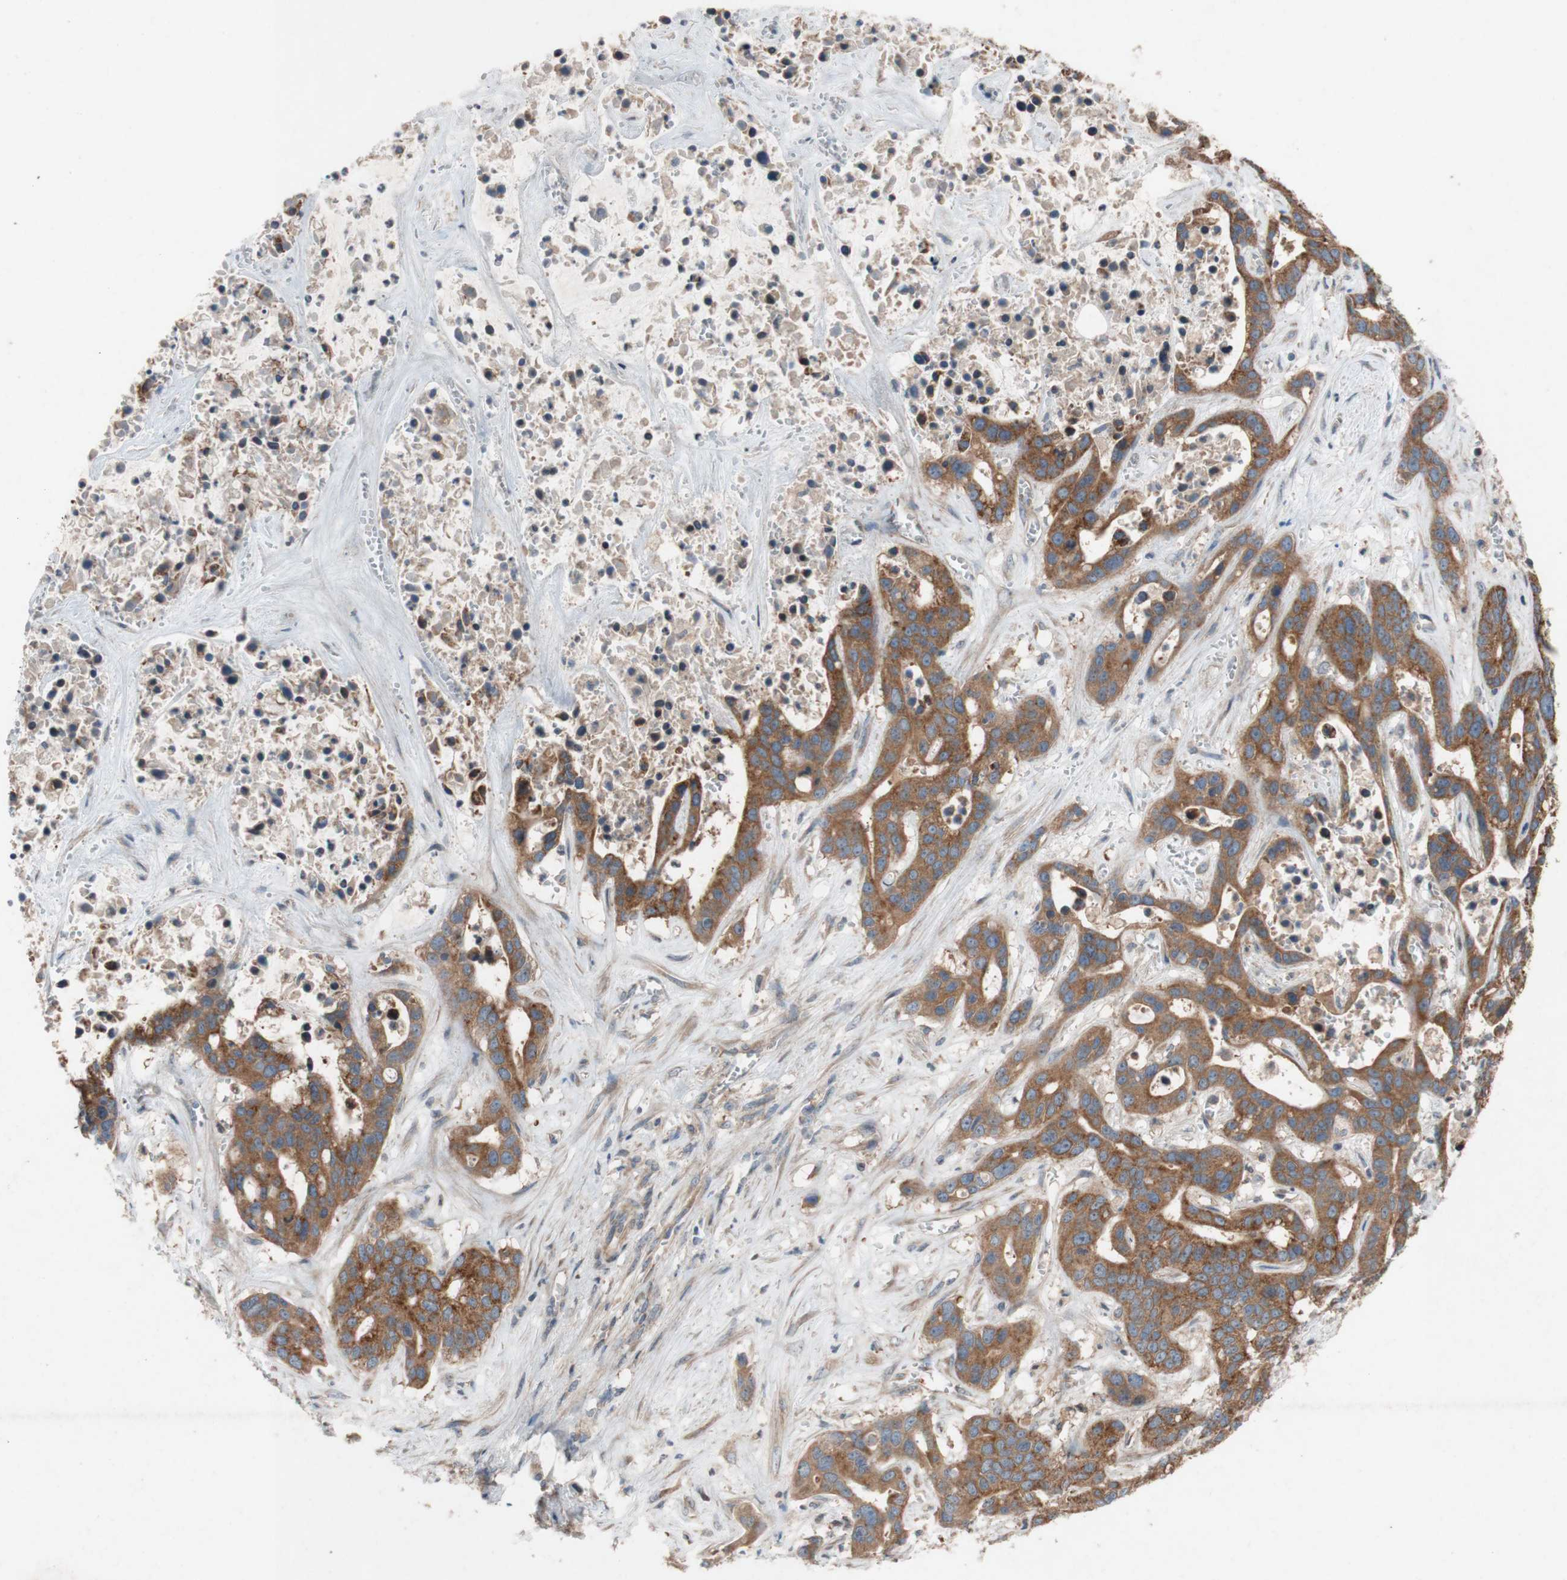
{"staining": {"intensity": "strong", "quantity": ">75%", "location": "cytoplasmic/membranous"}, "tissue": "liver cancer", "cell_type": "Tumor cells", "image_type": "cancer", "snomed": [{"axis": "morphology", "description": "Cholangiocarcinoma"}, {"axis": "topography", "description": "Liver"}], "caption": "DAB immunohistochemical staining of liver cancer displays strong cytoplasmic/membranous protein positivity in about >75% of tumor cells.", "gene": "TST", "patient": {"sex": "female", "age": 65}}